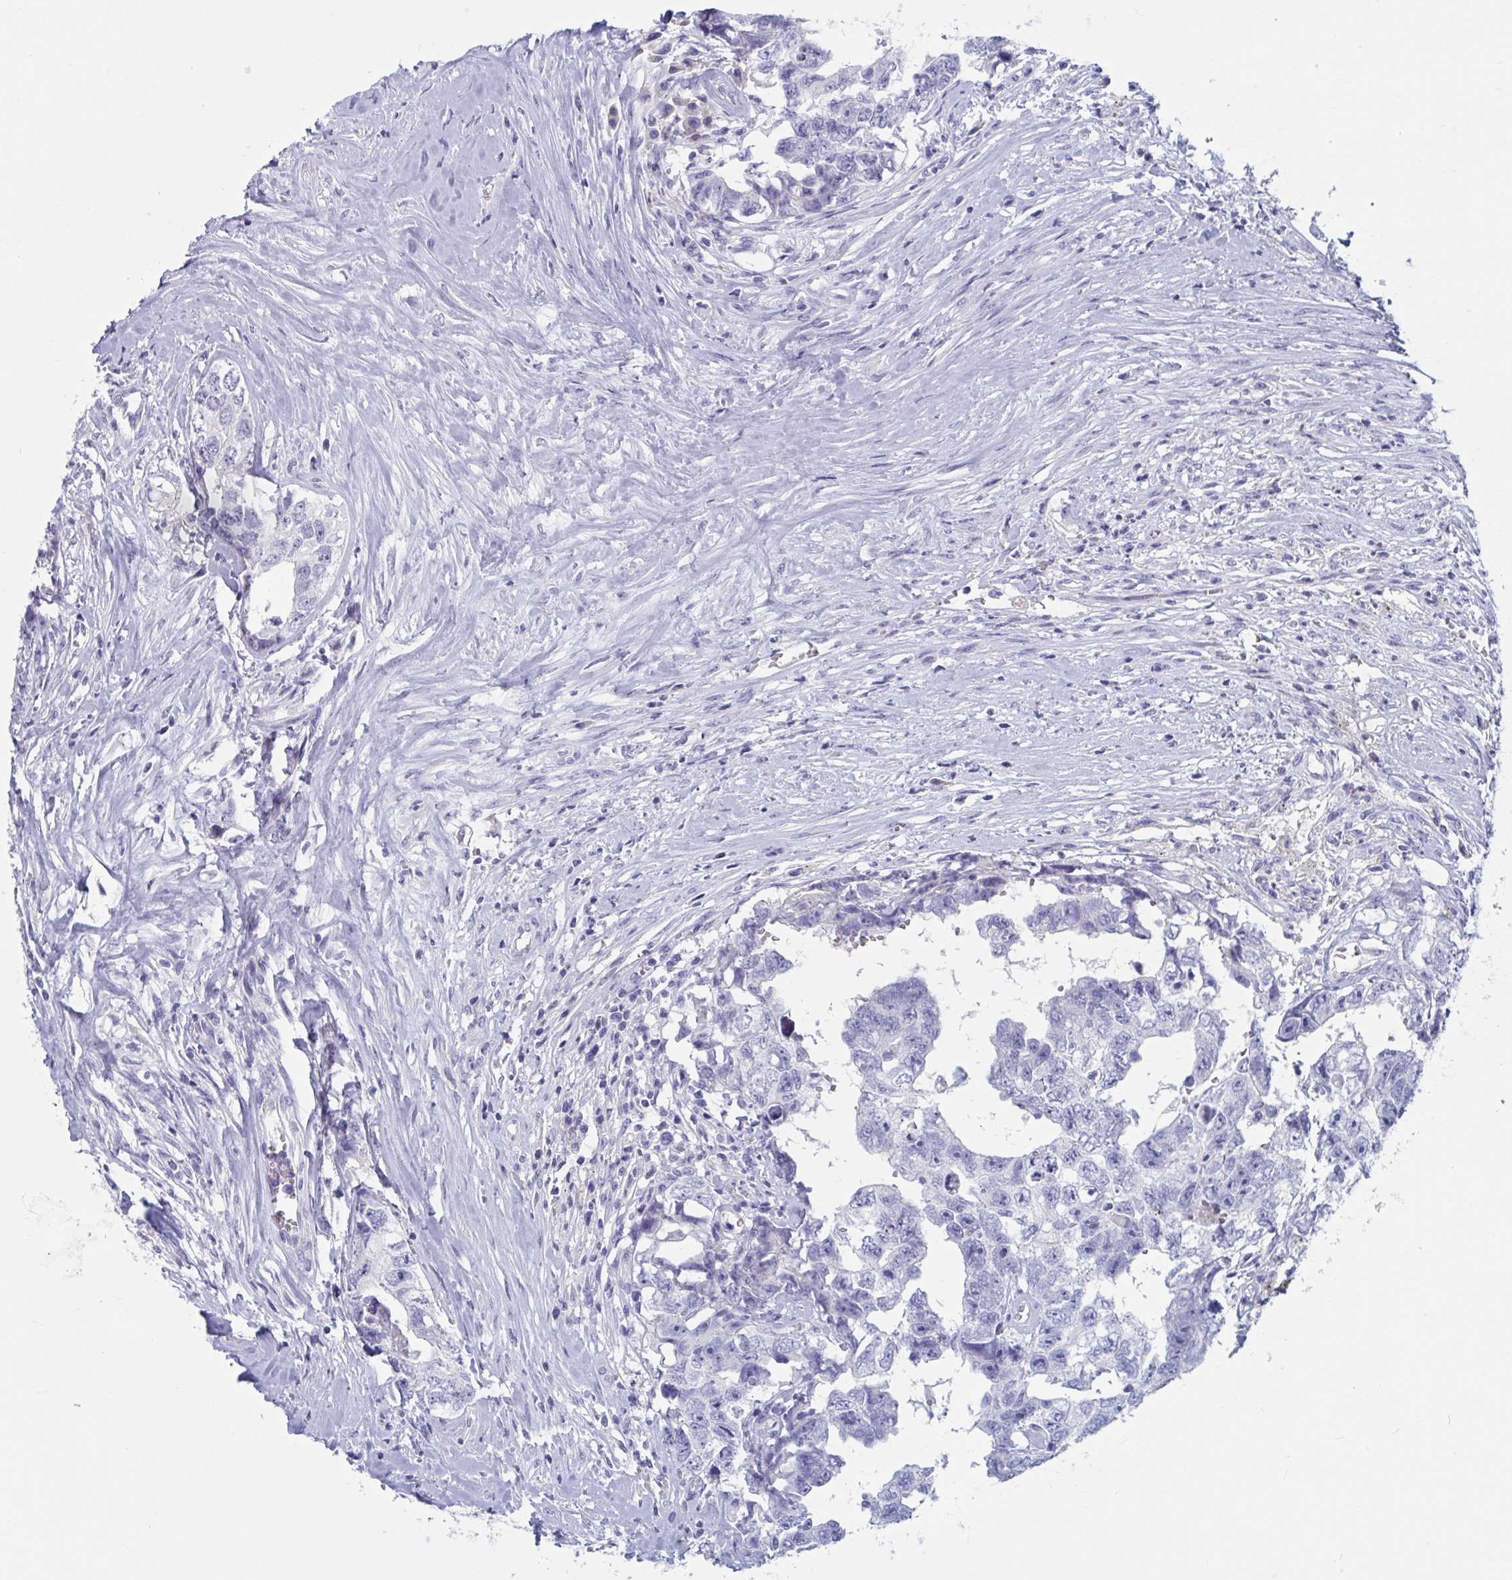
{"staining": {"intensity": "negative", "quantity": "none", "location": "none"}, "tissue": "testis cancer", "cell_type": "Tumor cells", "image_type": "cancer", "snomed": [{"axis": "morphology", "description": "Carcinoma, Embryonal, NOS"}, {"axis": "topography", "description": "Testis"}], "caption": "Testis cancer stained for a protein using immunohistochemistry (IHC) shows no staining tumor cells.", "gene": "DPEP3", "patient": {"sex": "male", "age": 22}}